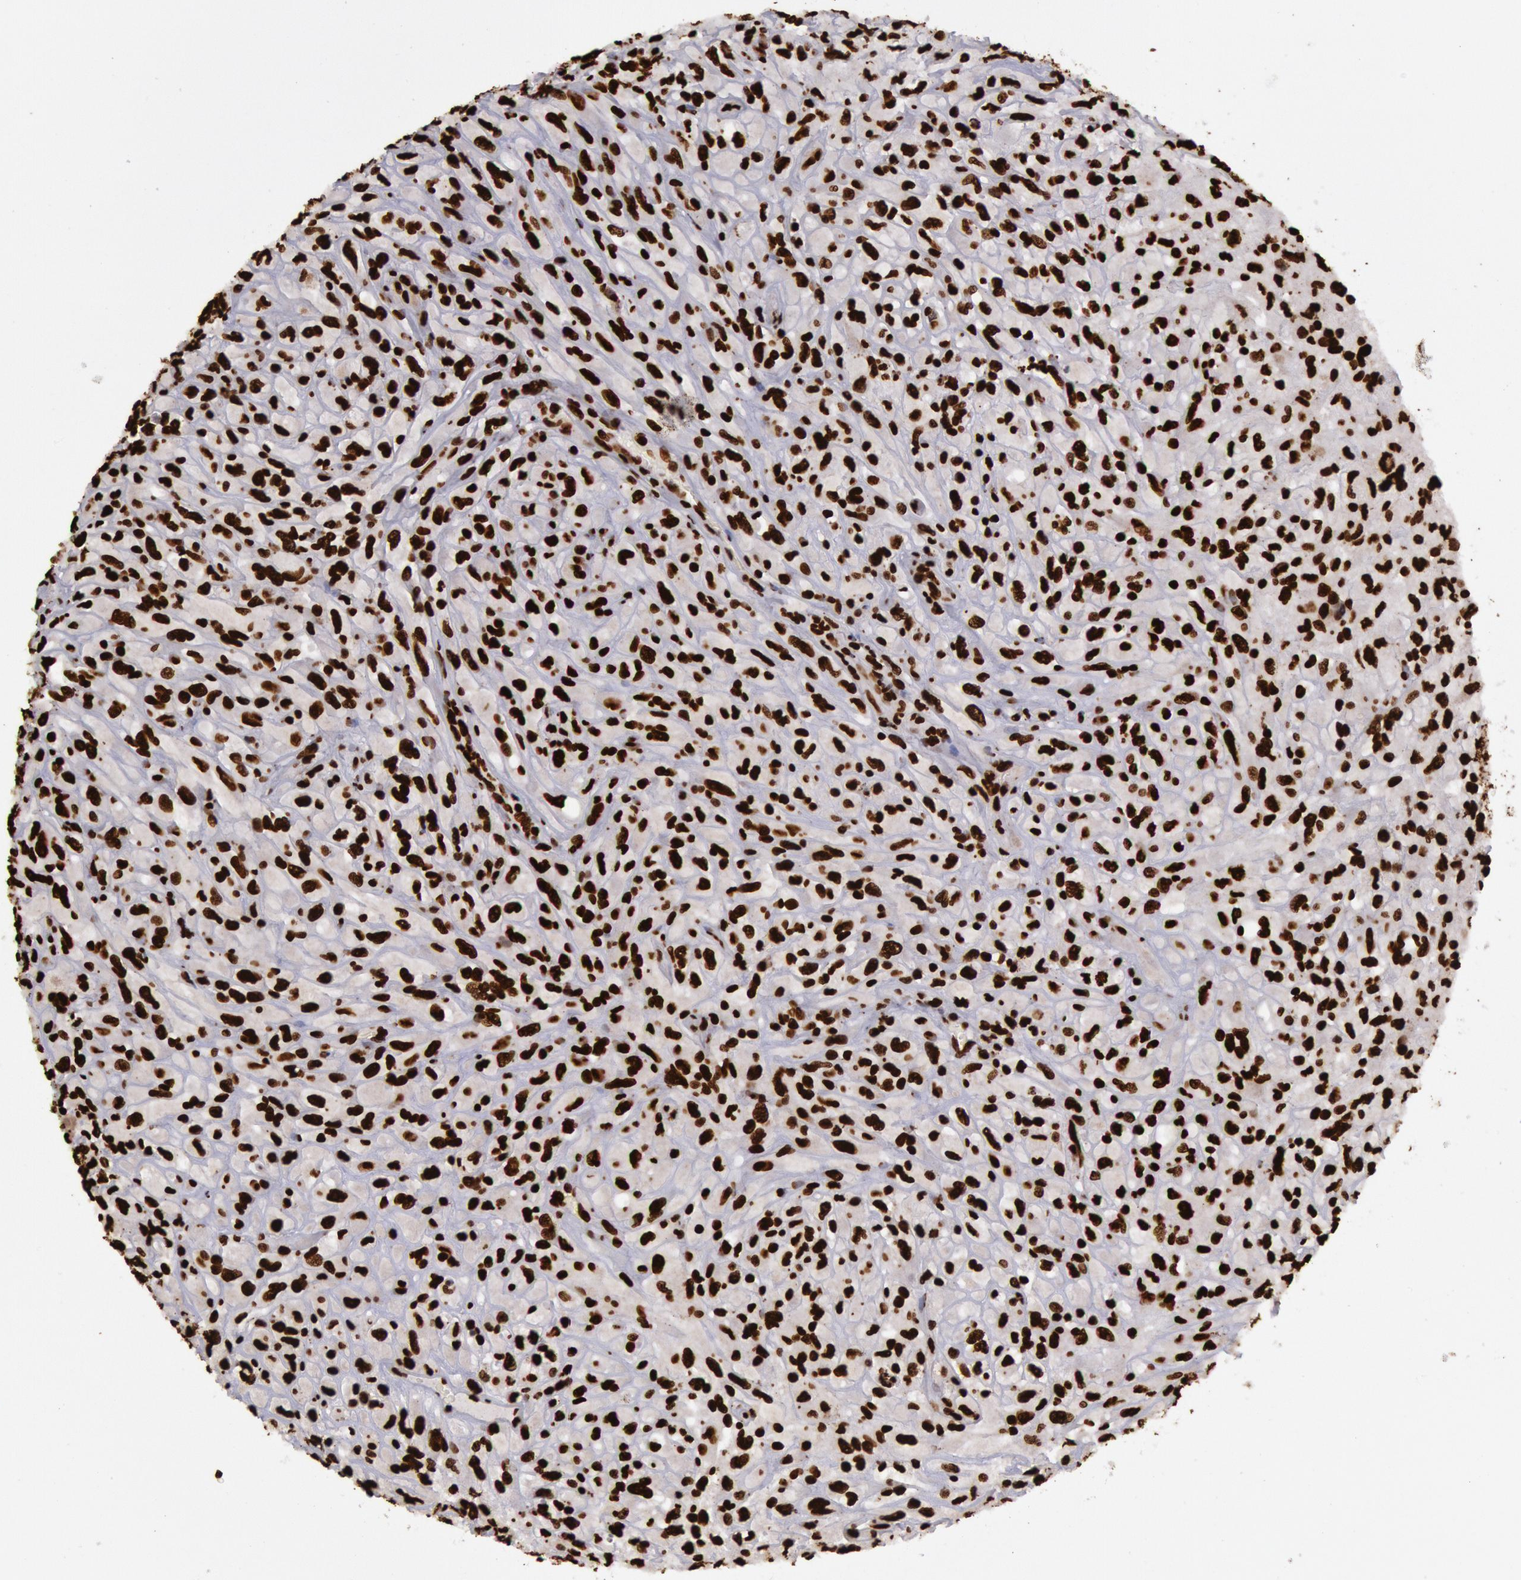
{"staining": {"intensity": "strong", "quantity": ">75%", "location": "nuclear"}, "tissue": "glioma", "cell_type": "Tumor cells", "image_type": "cancer", "snomed": [{"axis": "morphology", "description": "Glioma, malignant, High grade"}, {"axis": "topography", "description": "Brain"}], "caption": "Brown immunohistochemical staining in human glioma shows strong nuclear expression in approximately >75% of tumor cells.", "gene": "H3-4", "patient": {"sex": "male", "age": 48}}